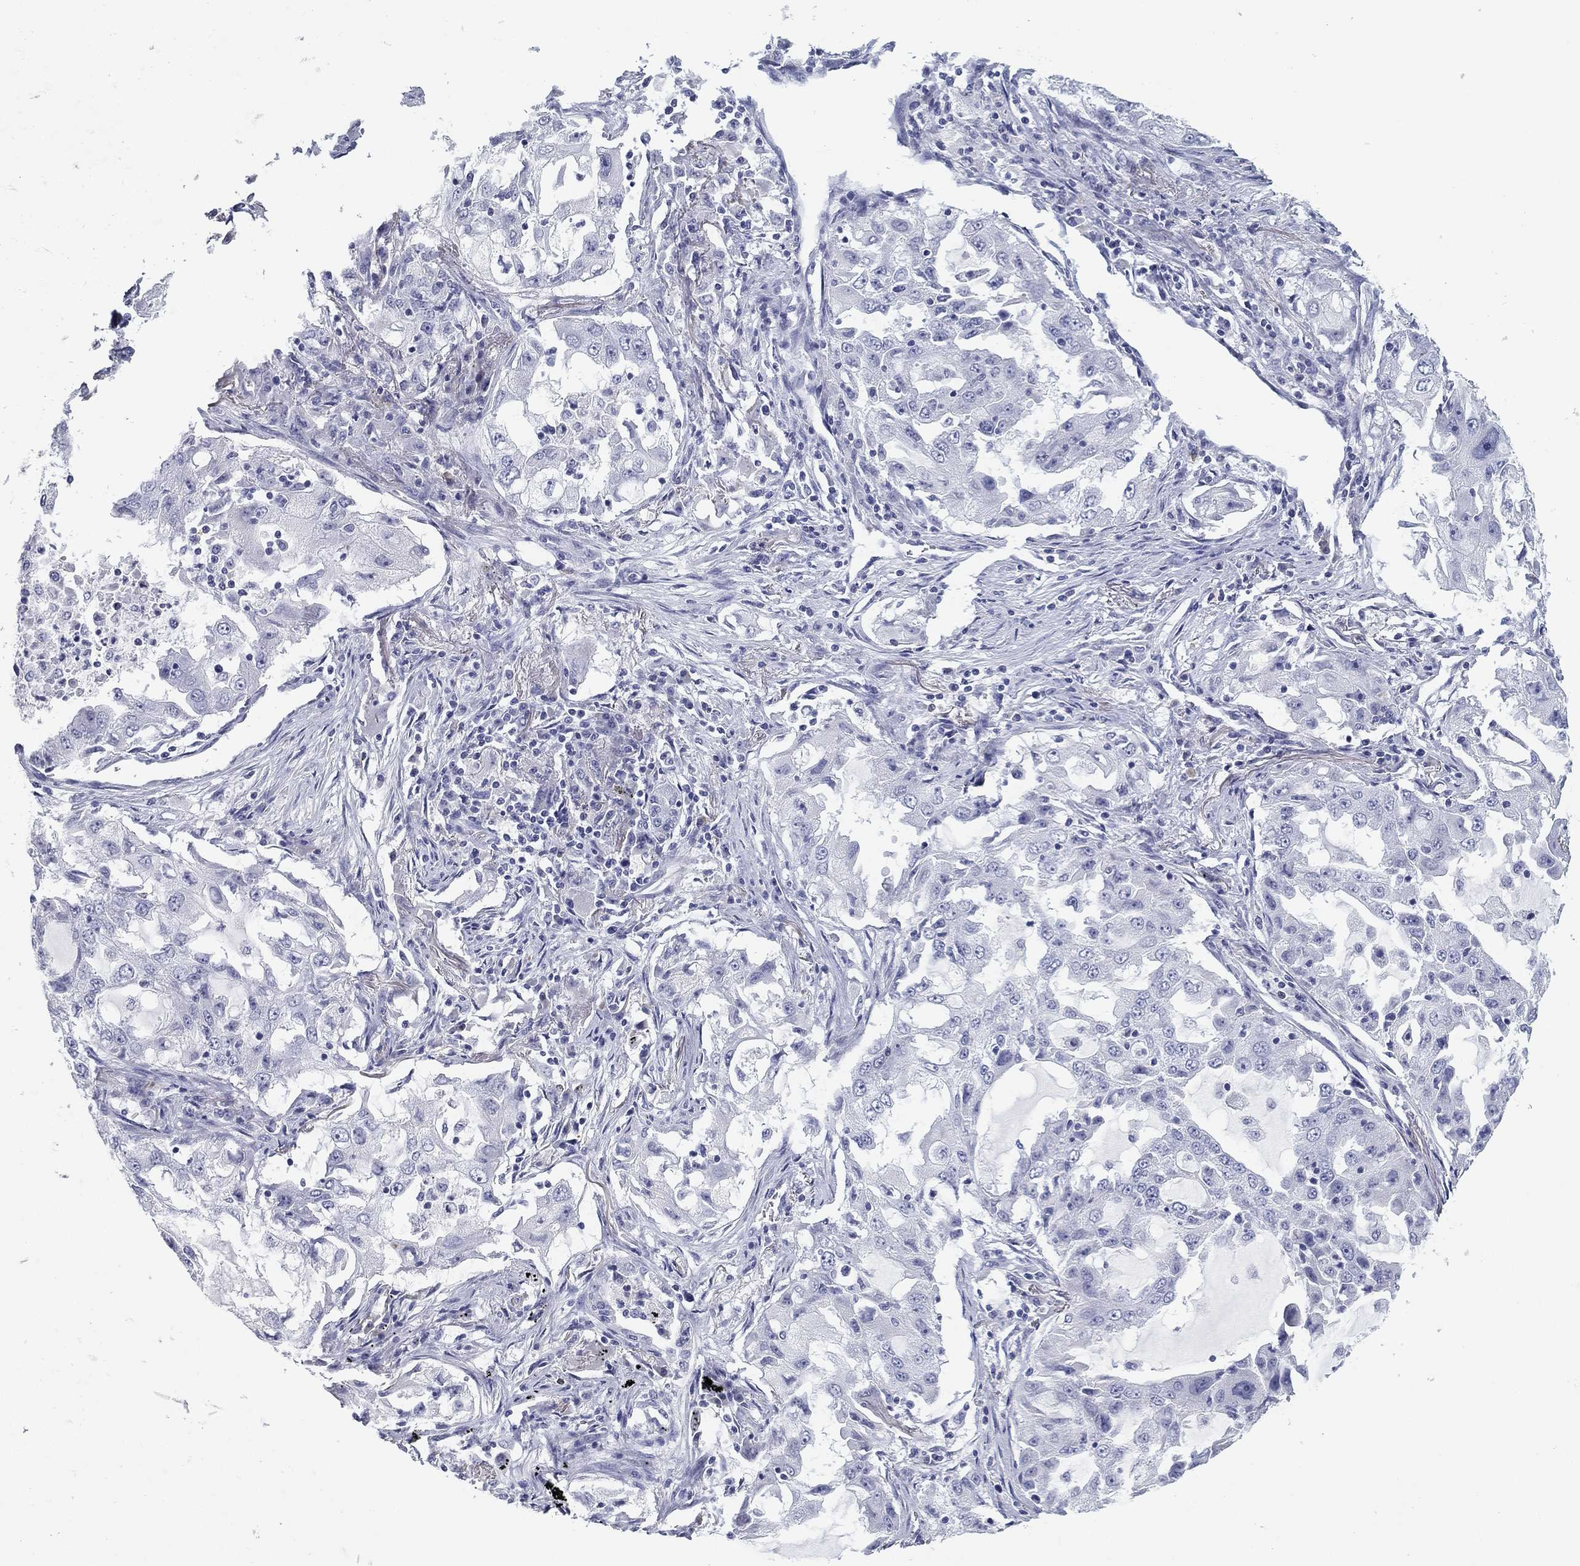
{"staining": {"intensity": "negative", "quantity": "none", "location": "none"}, "tissue": "lung cancer", "cell_type": "Tumor cells", "image_type": "cancer", "snomed": [{"axis": "morphology", "description": "Adenocarcinoma, NOS"}, {"axis": "topography", "description": "Lung"}], "caption": "Tumor cells are negative for protein expression in human adenocarcinoma (lung).", "gene": "CD79B", "patient": {"sex": "female", "age": 61}}